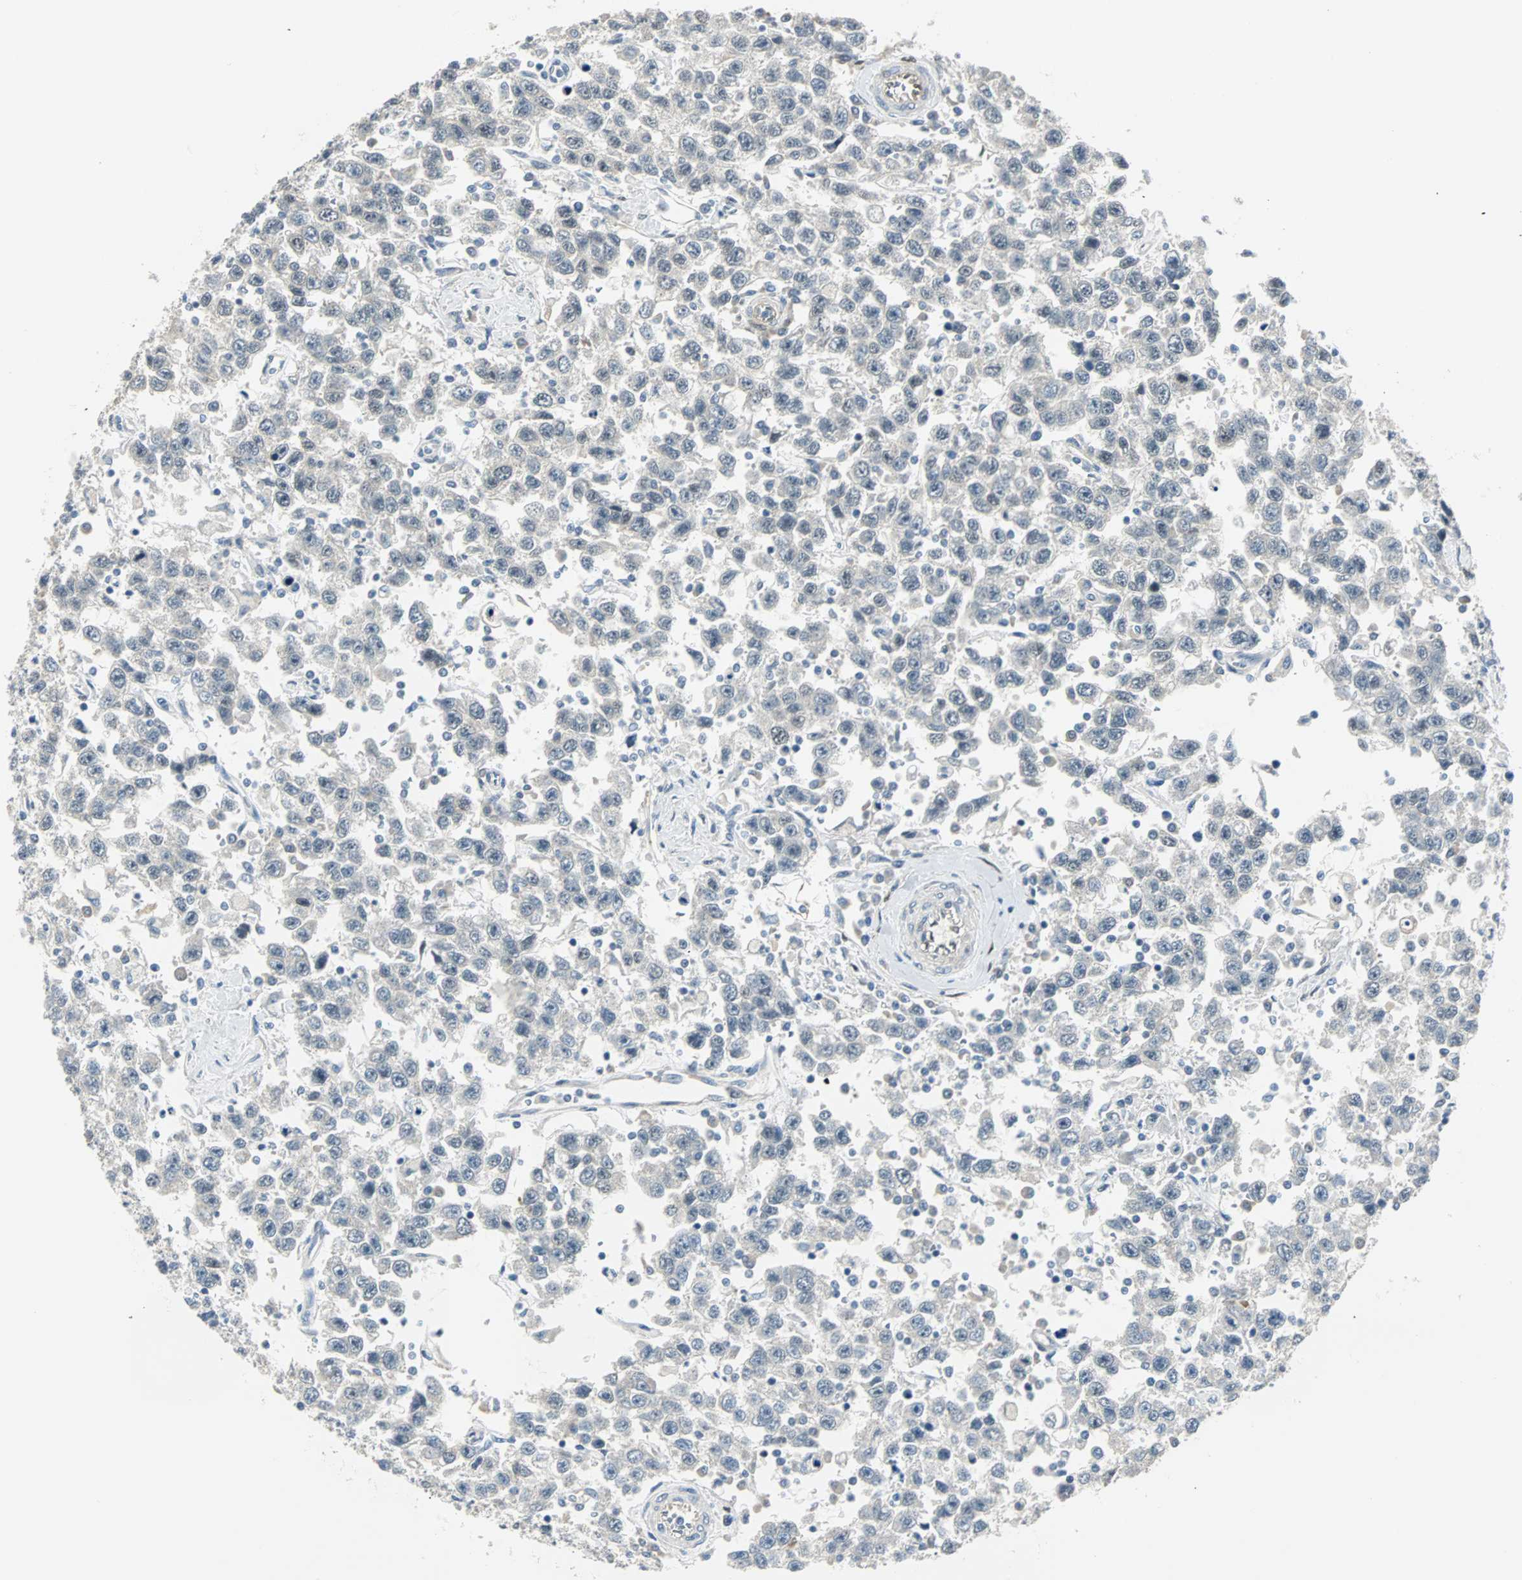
{"staining": {"intensity": "negative", "quantity": "none", "location": "none"}, "tissue": "testis cancer", "cell_type": "Tumor cells", "image_type": "cancer", "snomed": [{"axis": "morphology", "description": "Seminoma, NOS"}, {"axis": "topography", "description": "Testis"}], "caption": "Tumor cells show no significant positivity in testis cancer (seminoma).", "gene": "FHL2", "patient": {"sex": "male", "age": 41}}